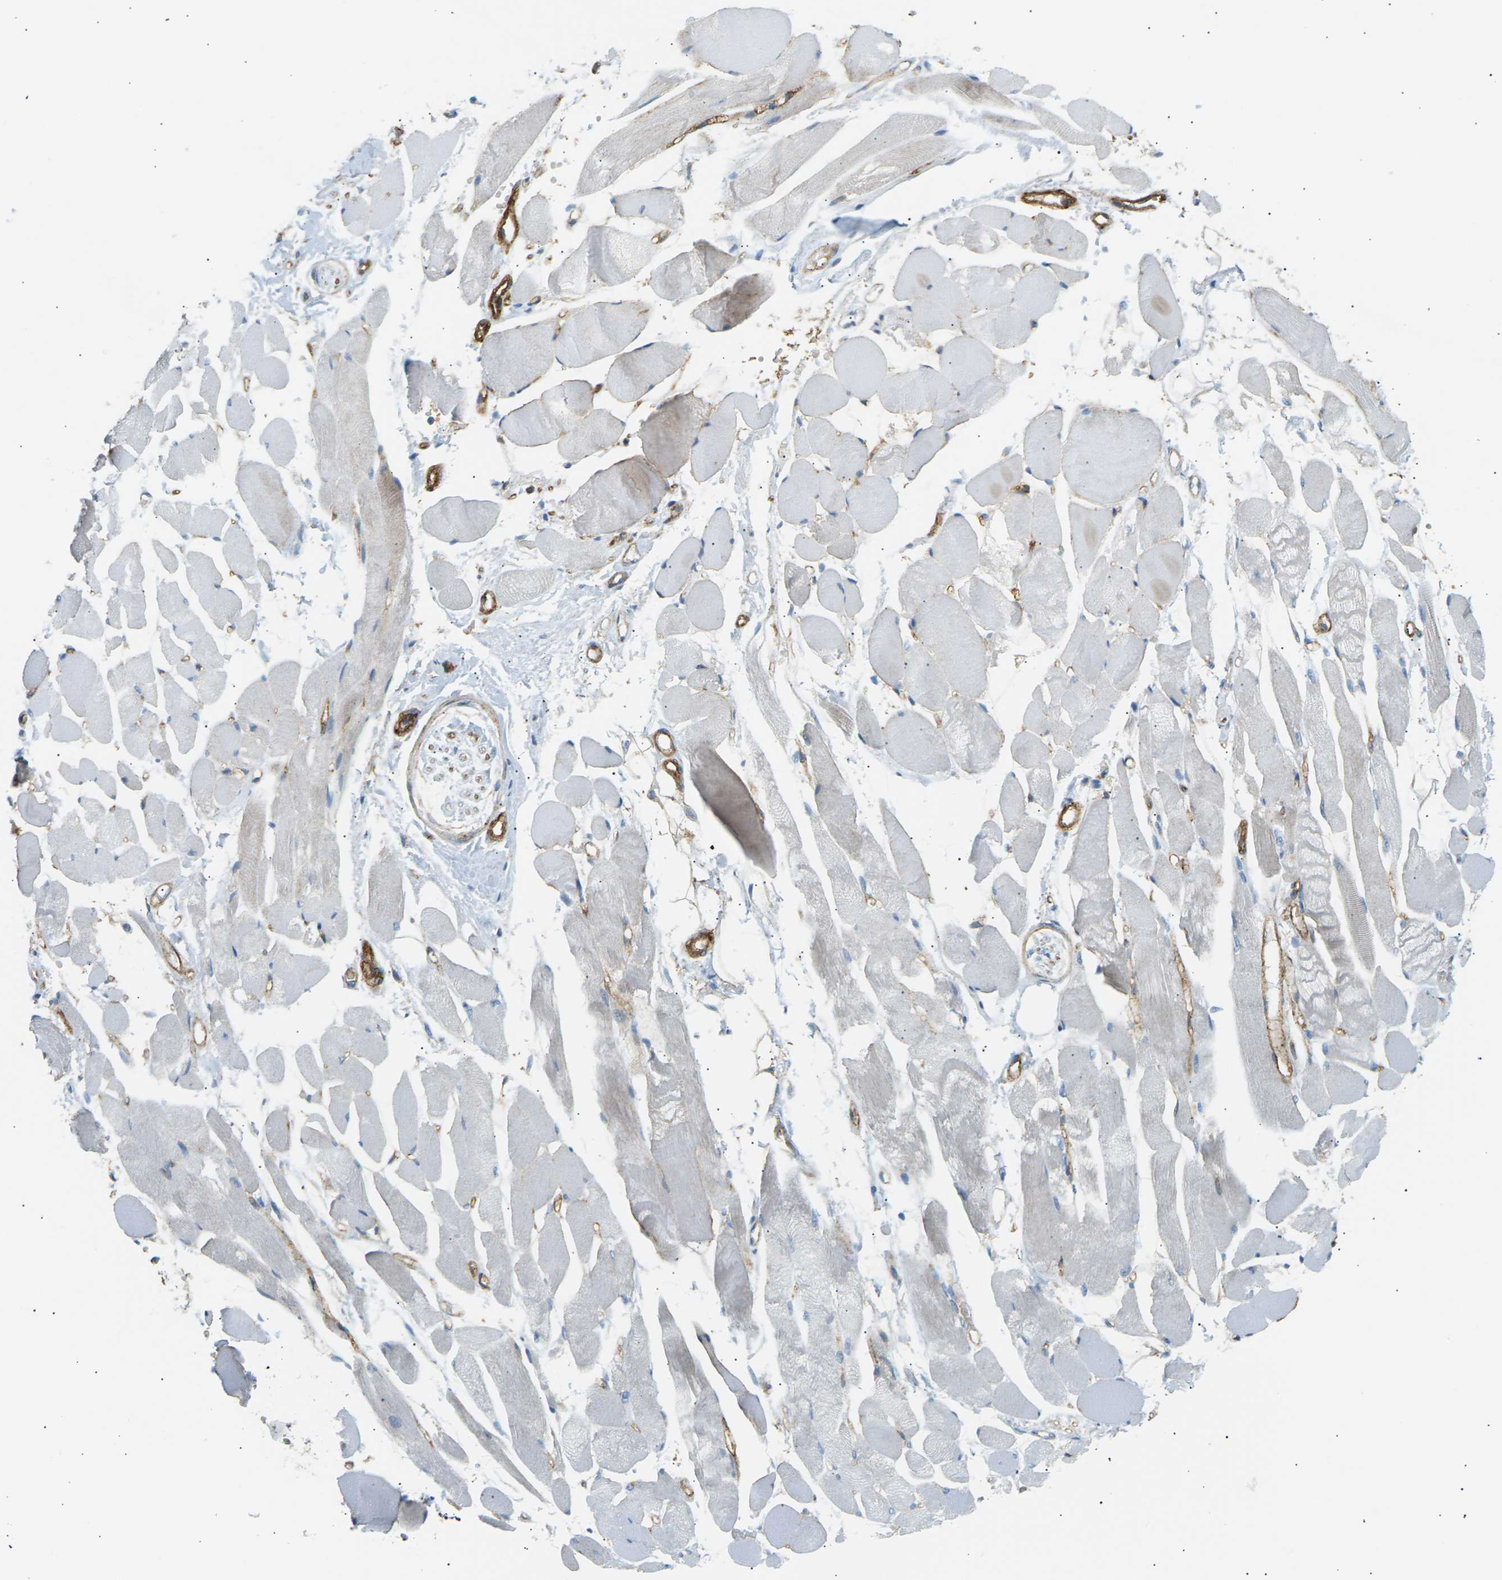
{"staining": {"intensity": "weak", "quantity": "<25%", "location": "cytoplasmic/membranous"}, "tissue": "skeletal muscle", "cell_type": "Myocytes", "image_type": "normal", "snomed": [{"axis": "morphology", "description": "Normal tissue, NOS"}, {"axis": "topography", "description": "Skeletal muscle"}, {"axis": "topography", "description": "Peripheral nerve tissue"}], "caption": "The photomicrograph exhibits no significant staining in myocytes of skeletal muscle.", "gene": "ATP2B4", "patient": {"sex": "female", "age": 84}}